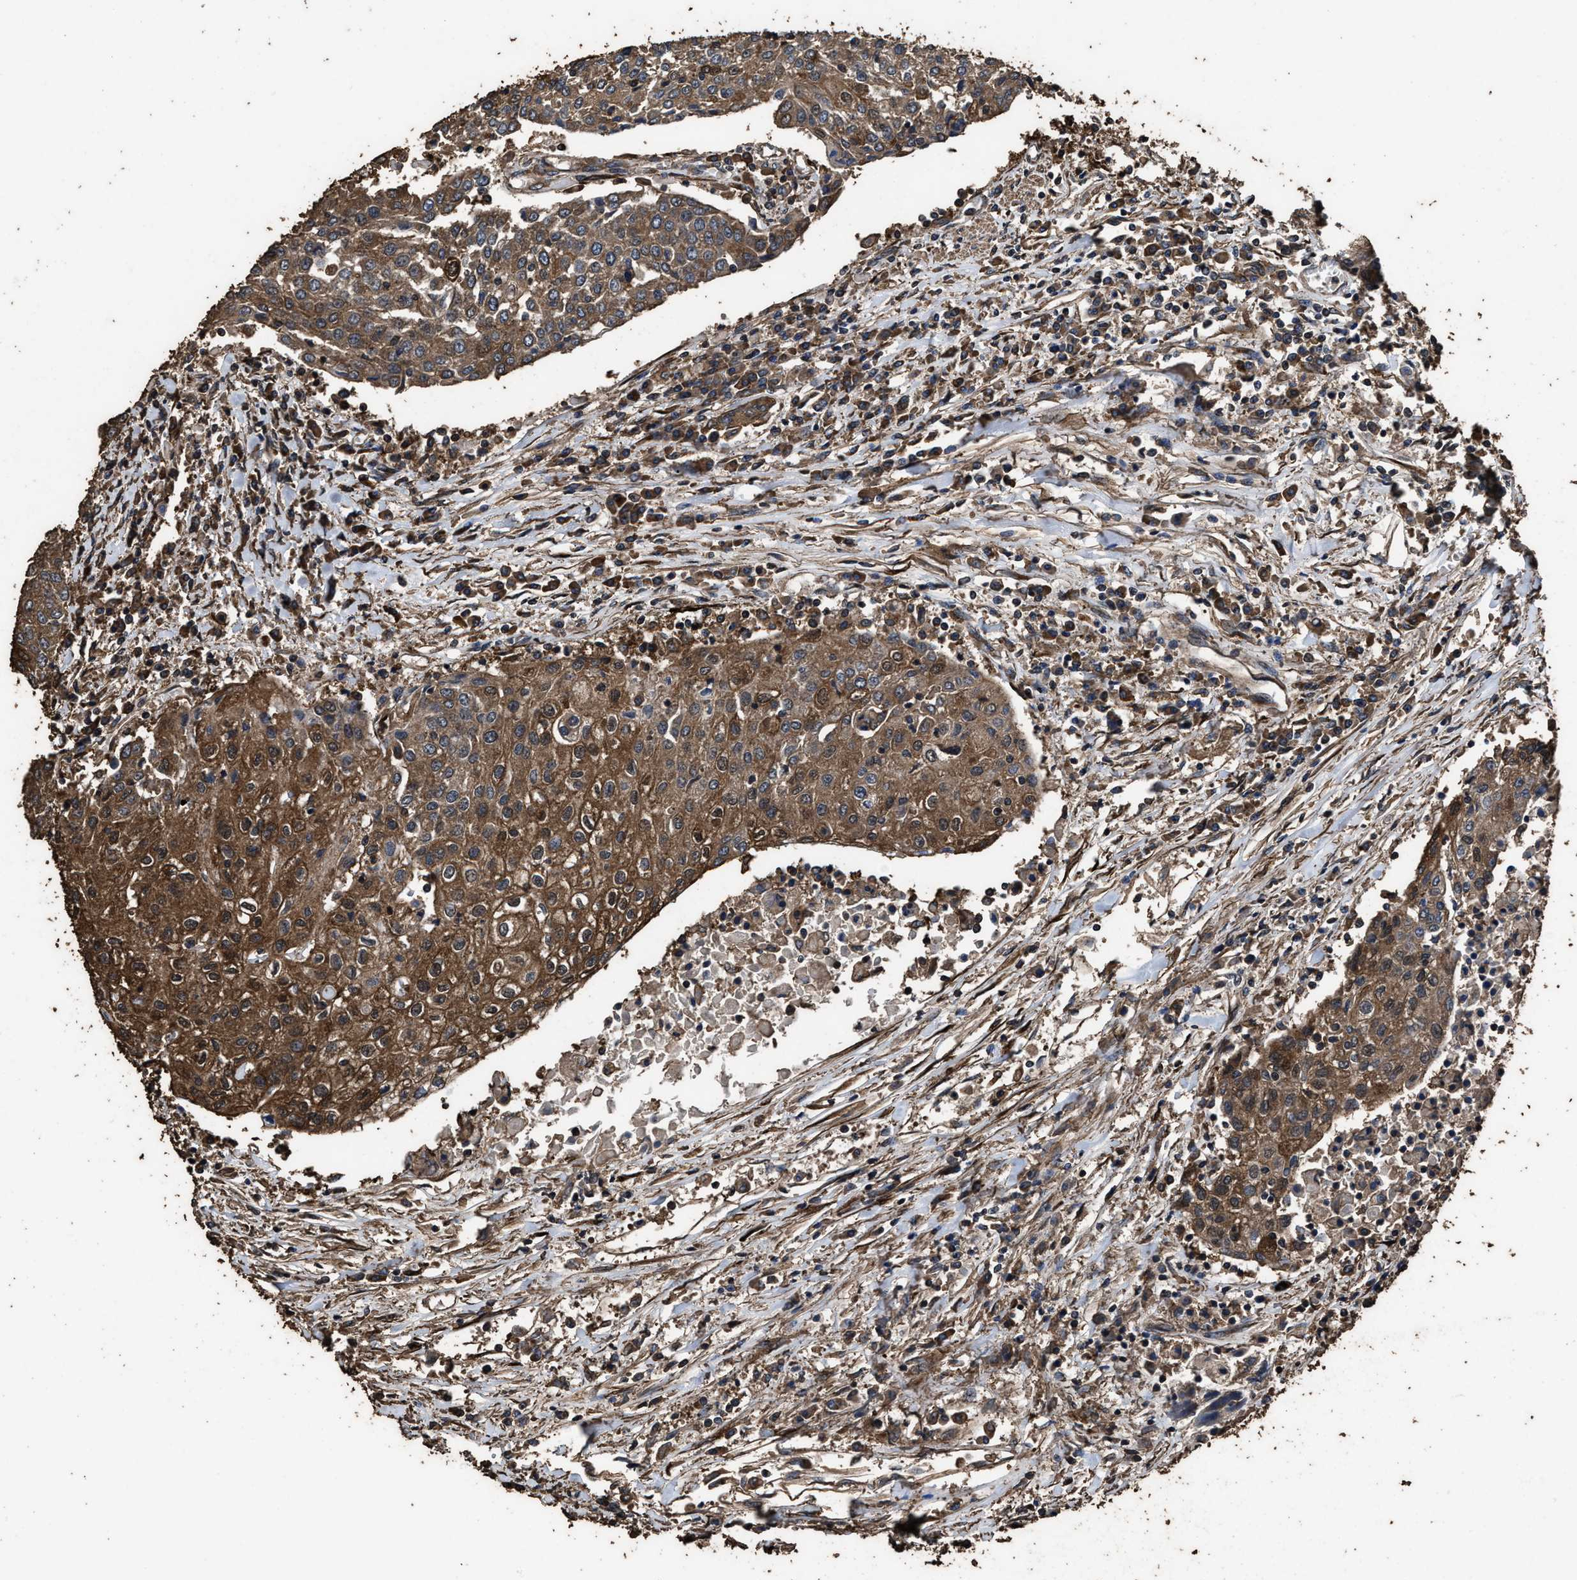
{"staining": {"intensity": "strong", "quantity": ">75%", "location": "cytoplasmic/membranous"}, "tissue": "urothelial cancer", "cell_type": "Tumor cells", "image_type": "cancer", "snomed": [{"axis": "morphology", "description": "Urothelial carcinoma, High grade"}, {"axis": "topography", "description": "Urinary bladder"}], "caption": "DAB immunohistochemical staining of human urothelial carcinoma (high-grade) exhibits strong cytoplasmic/membranous protein expression in about >75% of tumor cells.", "gene": "ZMYND19", "patient": {"sex": "female", "age": 85}}